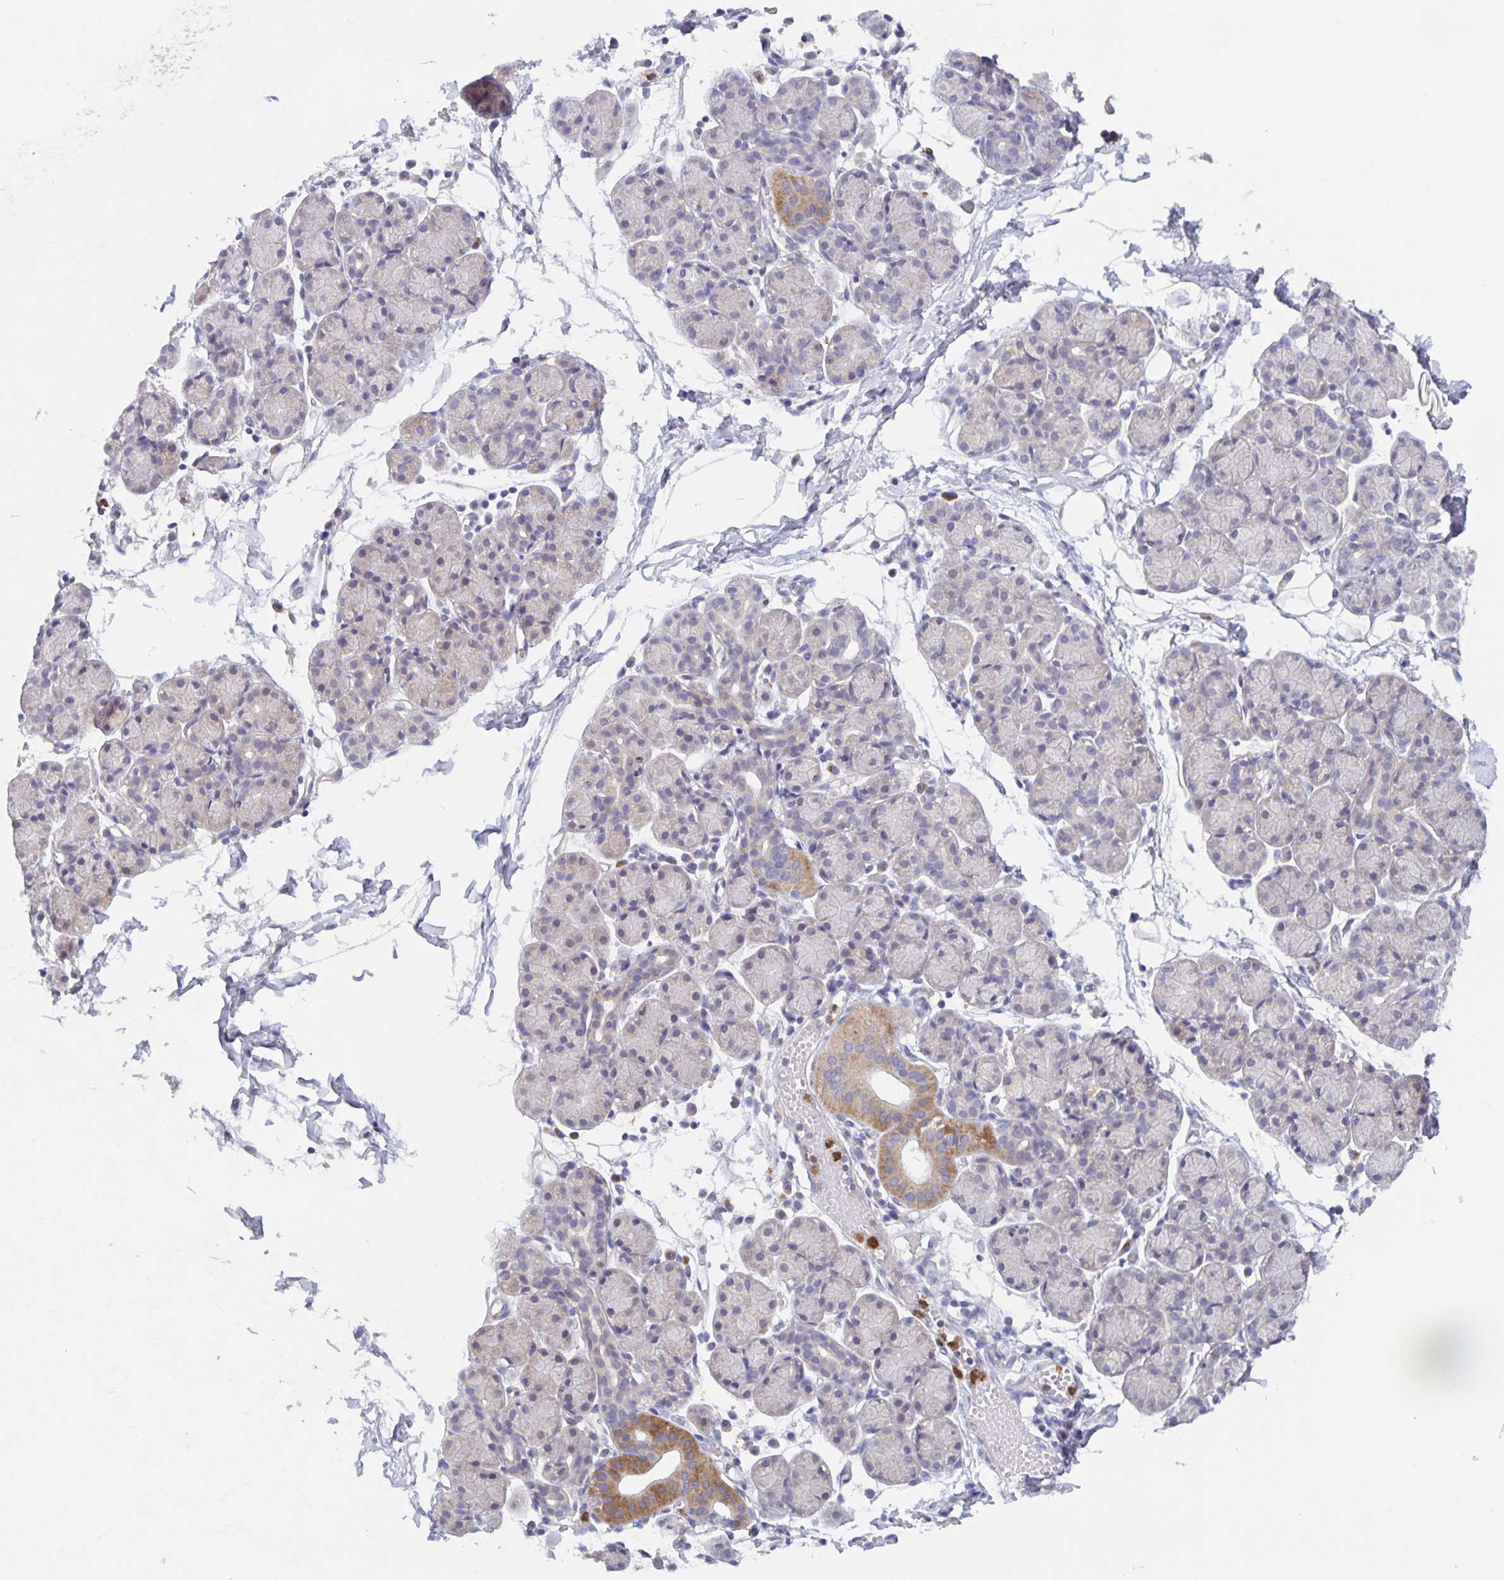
{"staining": {"intensity": "moderate", "quantity": "<25%", "location": "cytoplasmic/membranous"}, "tissue": "salivary gland", "cell_type": "Glandular cells", "image_type": "normal", "snomed": [{"axis": "morphology", "description": "Normal tissue, NOS"}, {"axis": "morphology", "description": "Inflammation, NOS"}, {"axis": "topography", "description": "Lymph node"}, {"axis": "topography", "description": "Salivary gland"}], "caption": "Immunohistochemistry (IHC) photomicrograph of benign human salivary gland stained for a protein (brown), which displays low levels of moderate cytoplasmic/membranous positivity in approximately <25% of glandular cells.", "gene": "CDC42BPG", "patient": {"sex": "male", "age": 3}}